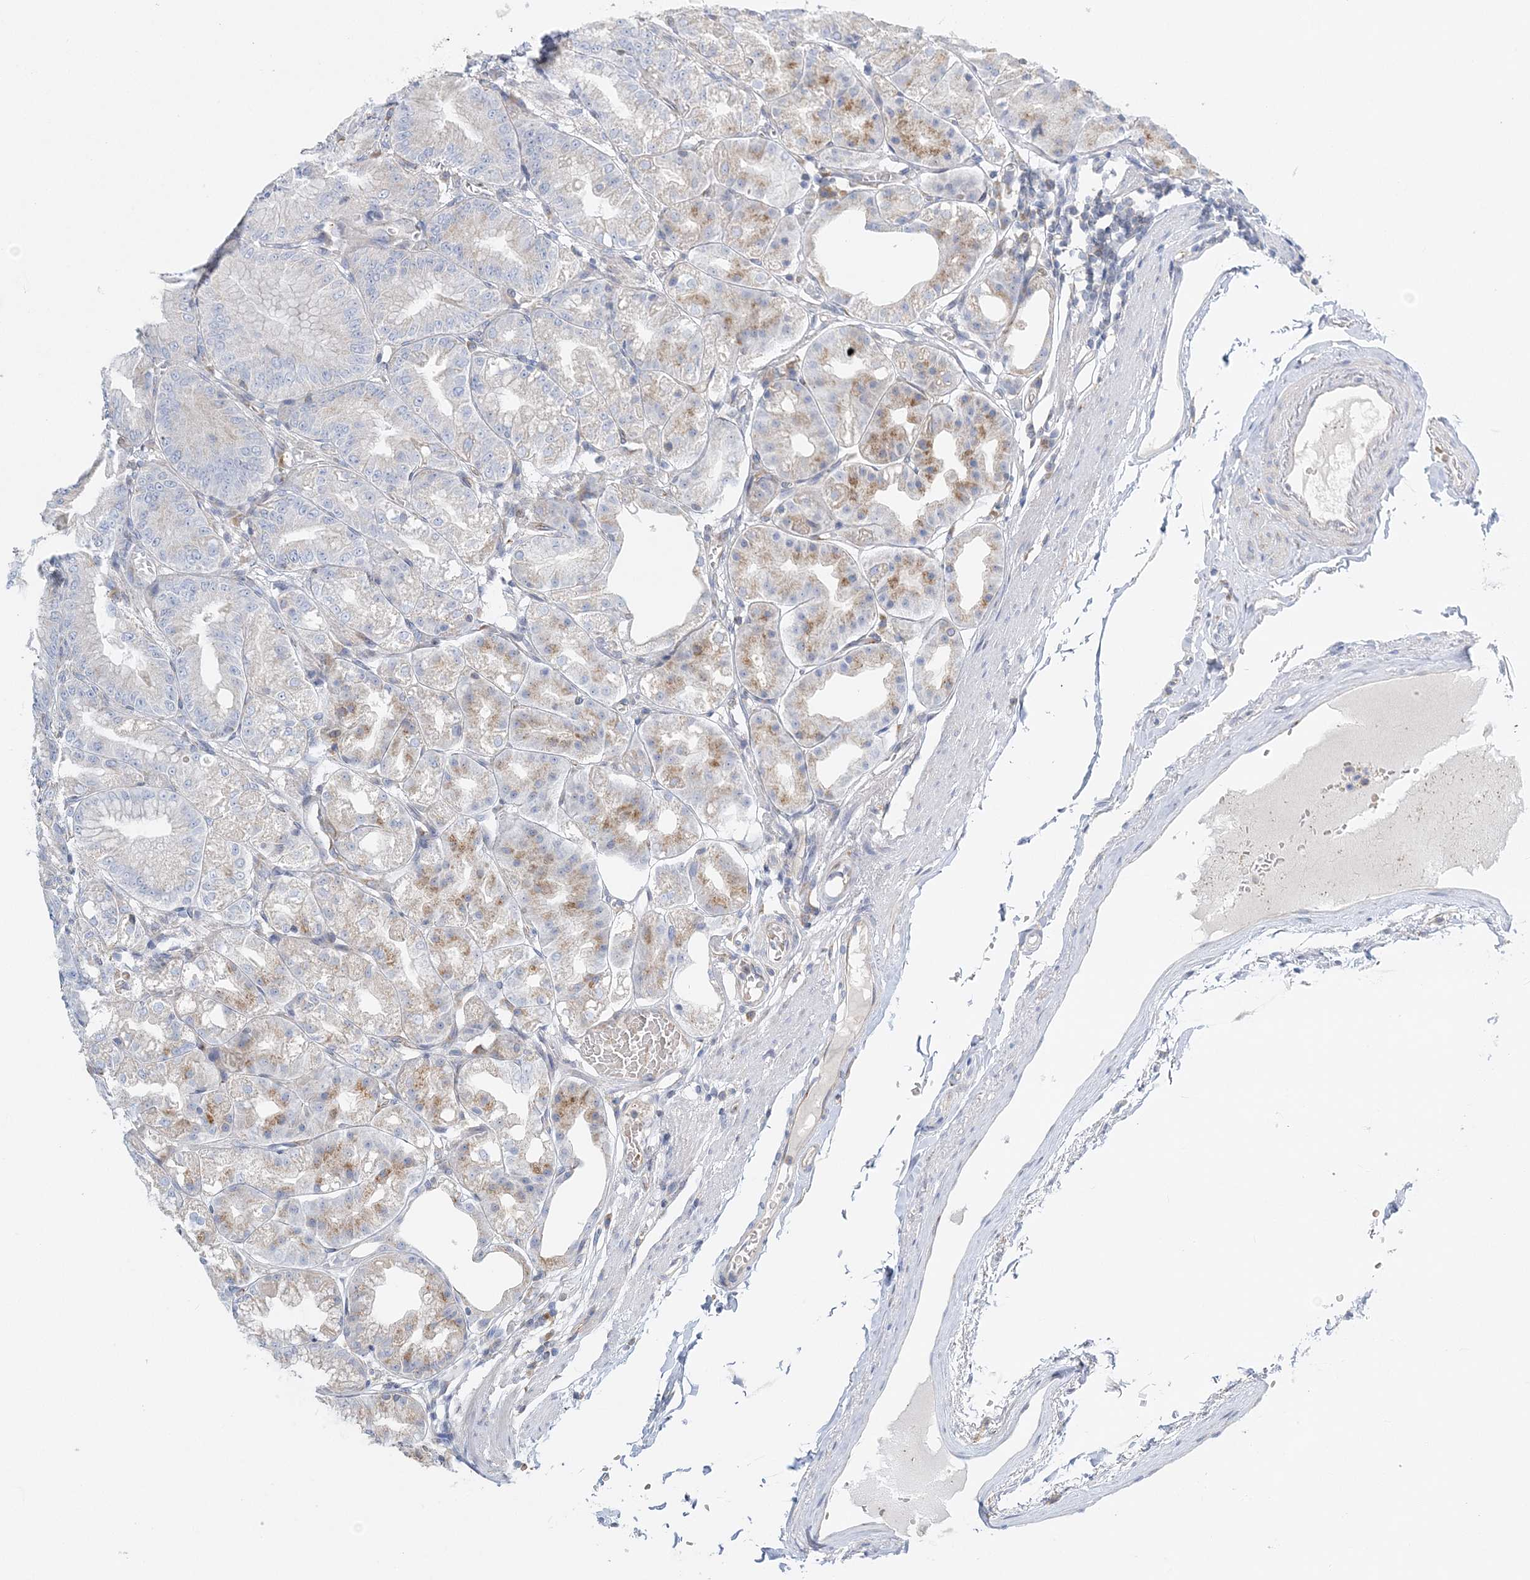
{"staining": {"intensity": "moderate", "quantity": "<25%", "location": "cytoplasmic/membranous"}, "tissue": "stomach", "cell_type": "Glandular cells", "image_type": "normal", "snomed": [{"axis": "morphology", "description": "Normal tissue, NOS"}, {"axis": "topography", "description": "Stomach, lower"}], "caption": "Immunohistochemistry photomicrograph of unremarkable stomach: stomach stained using IHC exhibits low levels of moderate protein expression localized specifically in the cytoplasmic/membranous of glandular cells, appearing as a cytoplasmic/membranous brown color.", "gene": "FAM114A2", "patient": {"sex": "male", "age": 71}}